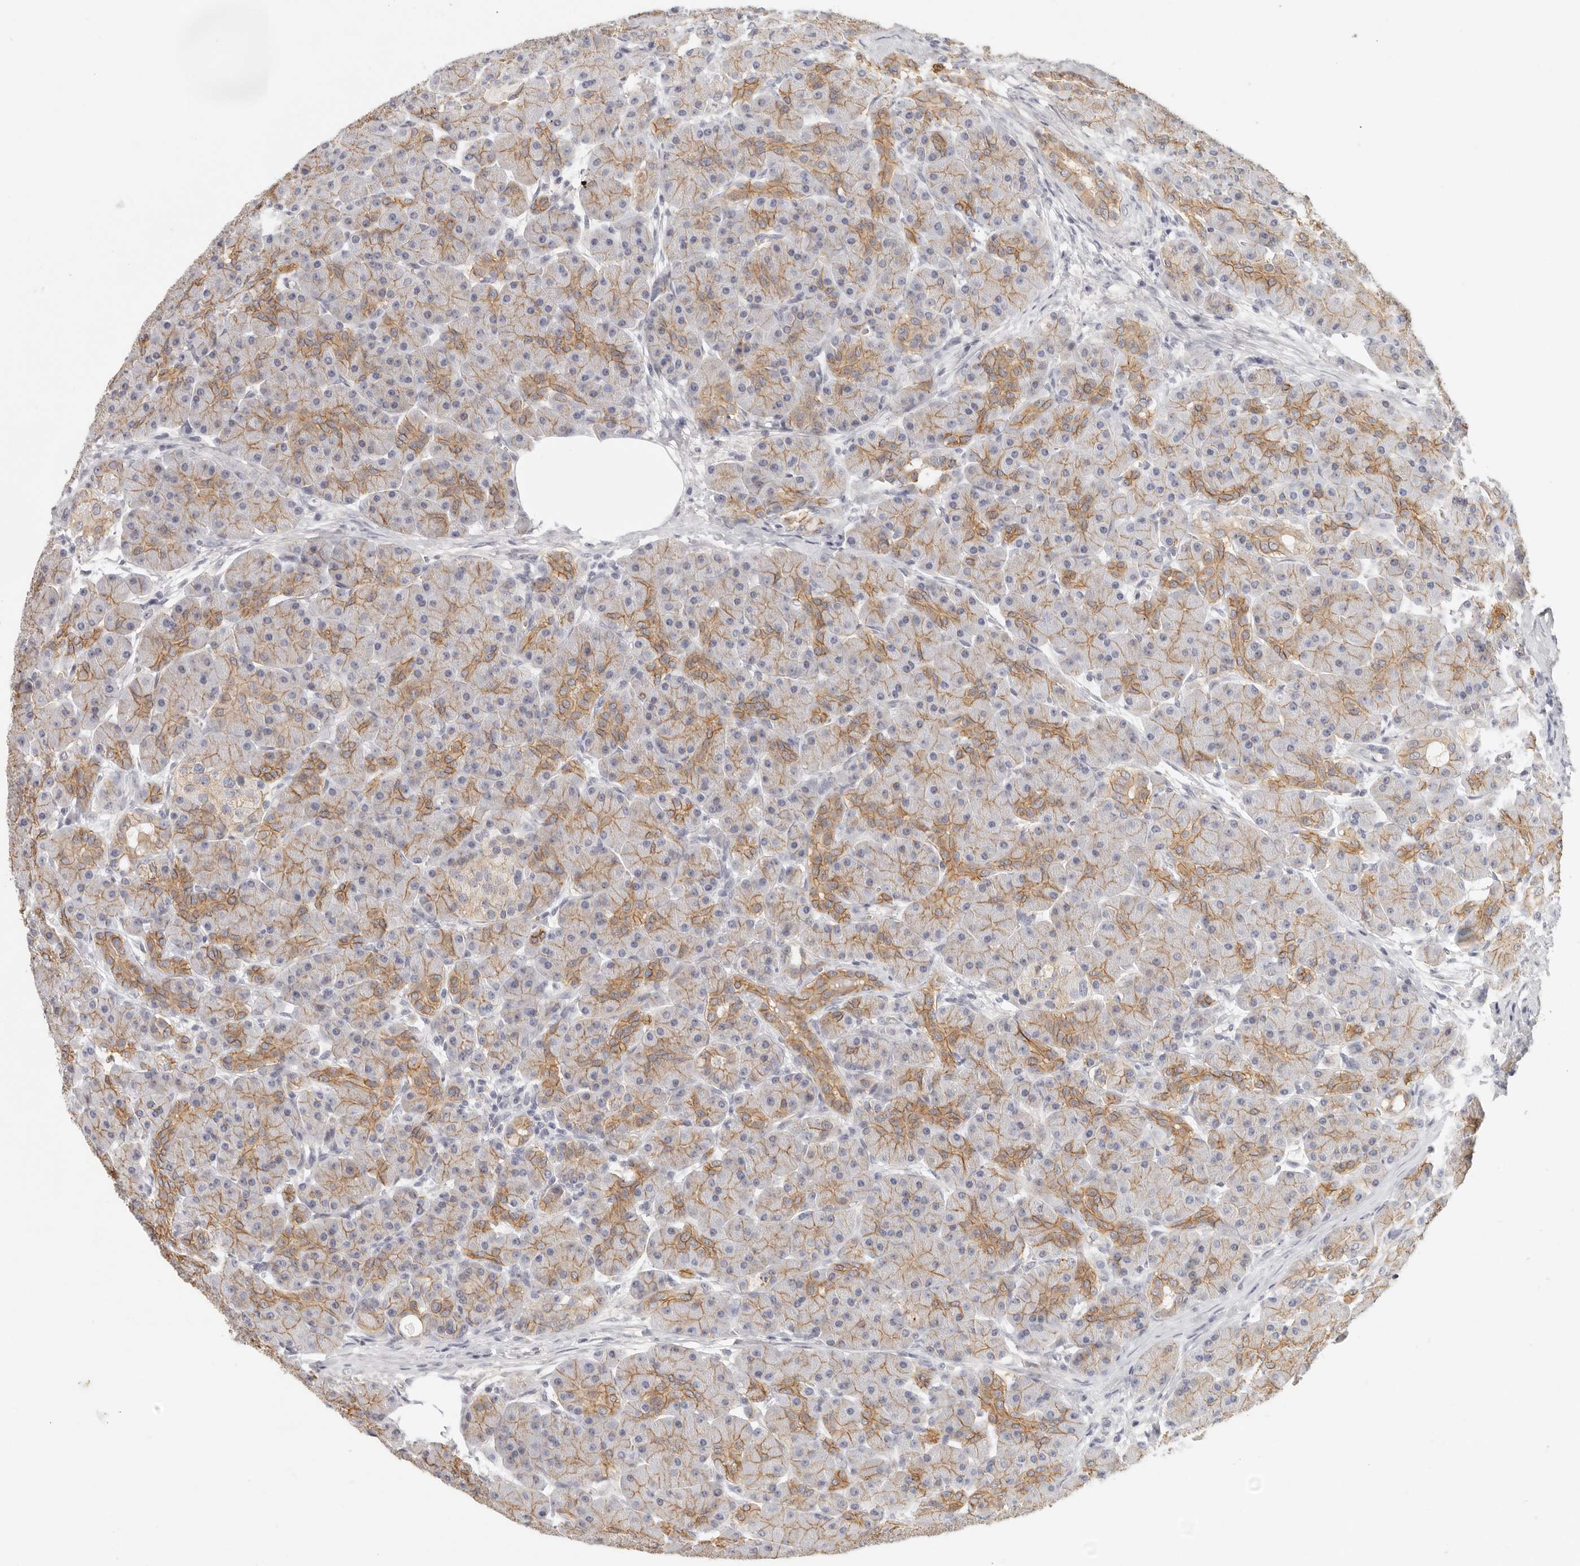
{"staining": {"intensity": "moderate", "quantity": ">75%", "location": "cytoplasmic/membranous"}, "tissue": "pancreas", "cell_type": "Exocrine glandular cells", "image_type": "normal", "snomed": [{"axis": "morphology", "description": "Normal tissue, NOS"}, {"axis": "topography", "description": "Pancreas"}], "caption": "IHC staining of normal pancreas, which displays medium levels of moderate cytoplasmic/membranous staining in approximately >75% of exocrine glandular cells indicating moderate cytoplasmic/membranous protein expression. The staining was performed using DAB (3,3'-diaminobenzidine) (brown) for protein detection and nuclei were counterstained in hematoxylin (blue).", "gene": "ANXA9", "patient": {"sex": "male", "age": 63}}